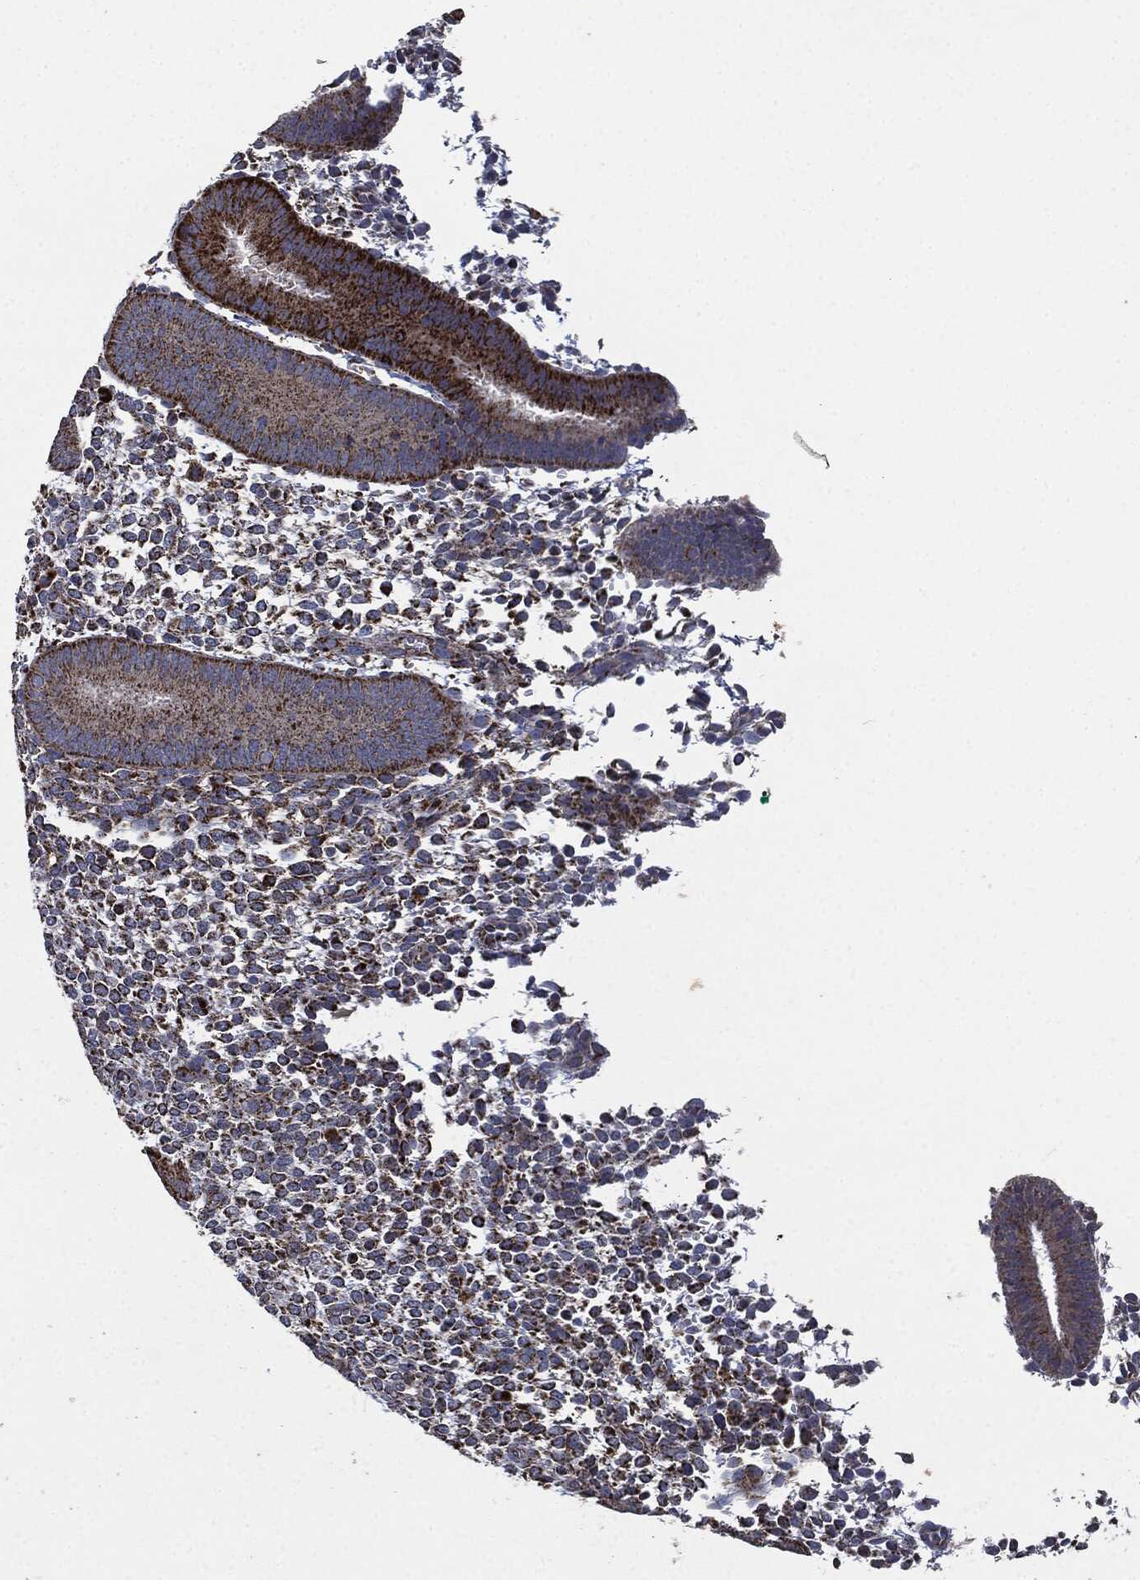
{"staining": {"intensity": "moderate", "quantity": "25%-75%", "location": "cytoplasmic/membranous"}, "tissue": "endometrium", "cell_type": "Cells in endometrial stroma", "image_type": "normal", "snomed": [{"axis": "morphology", "description": "Normal tissue, NOS"}, {"axis": "topography", "description": "Endometrium"}], "caption": "Immunohistochemical staining of normal endometrium demonstrates moderate cytoplasmic/membranous protein expression in approximately 25%-75% of cells in endometrial stroma. (DAB (3,3'-diaminobenzidine) IHC with brightfield microscopy, high magnification).", "gene": "RYK", "patient": {"sex": "female", "age": 39}}